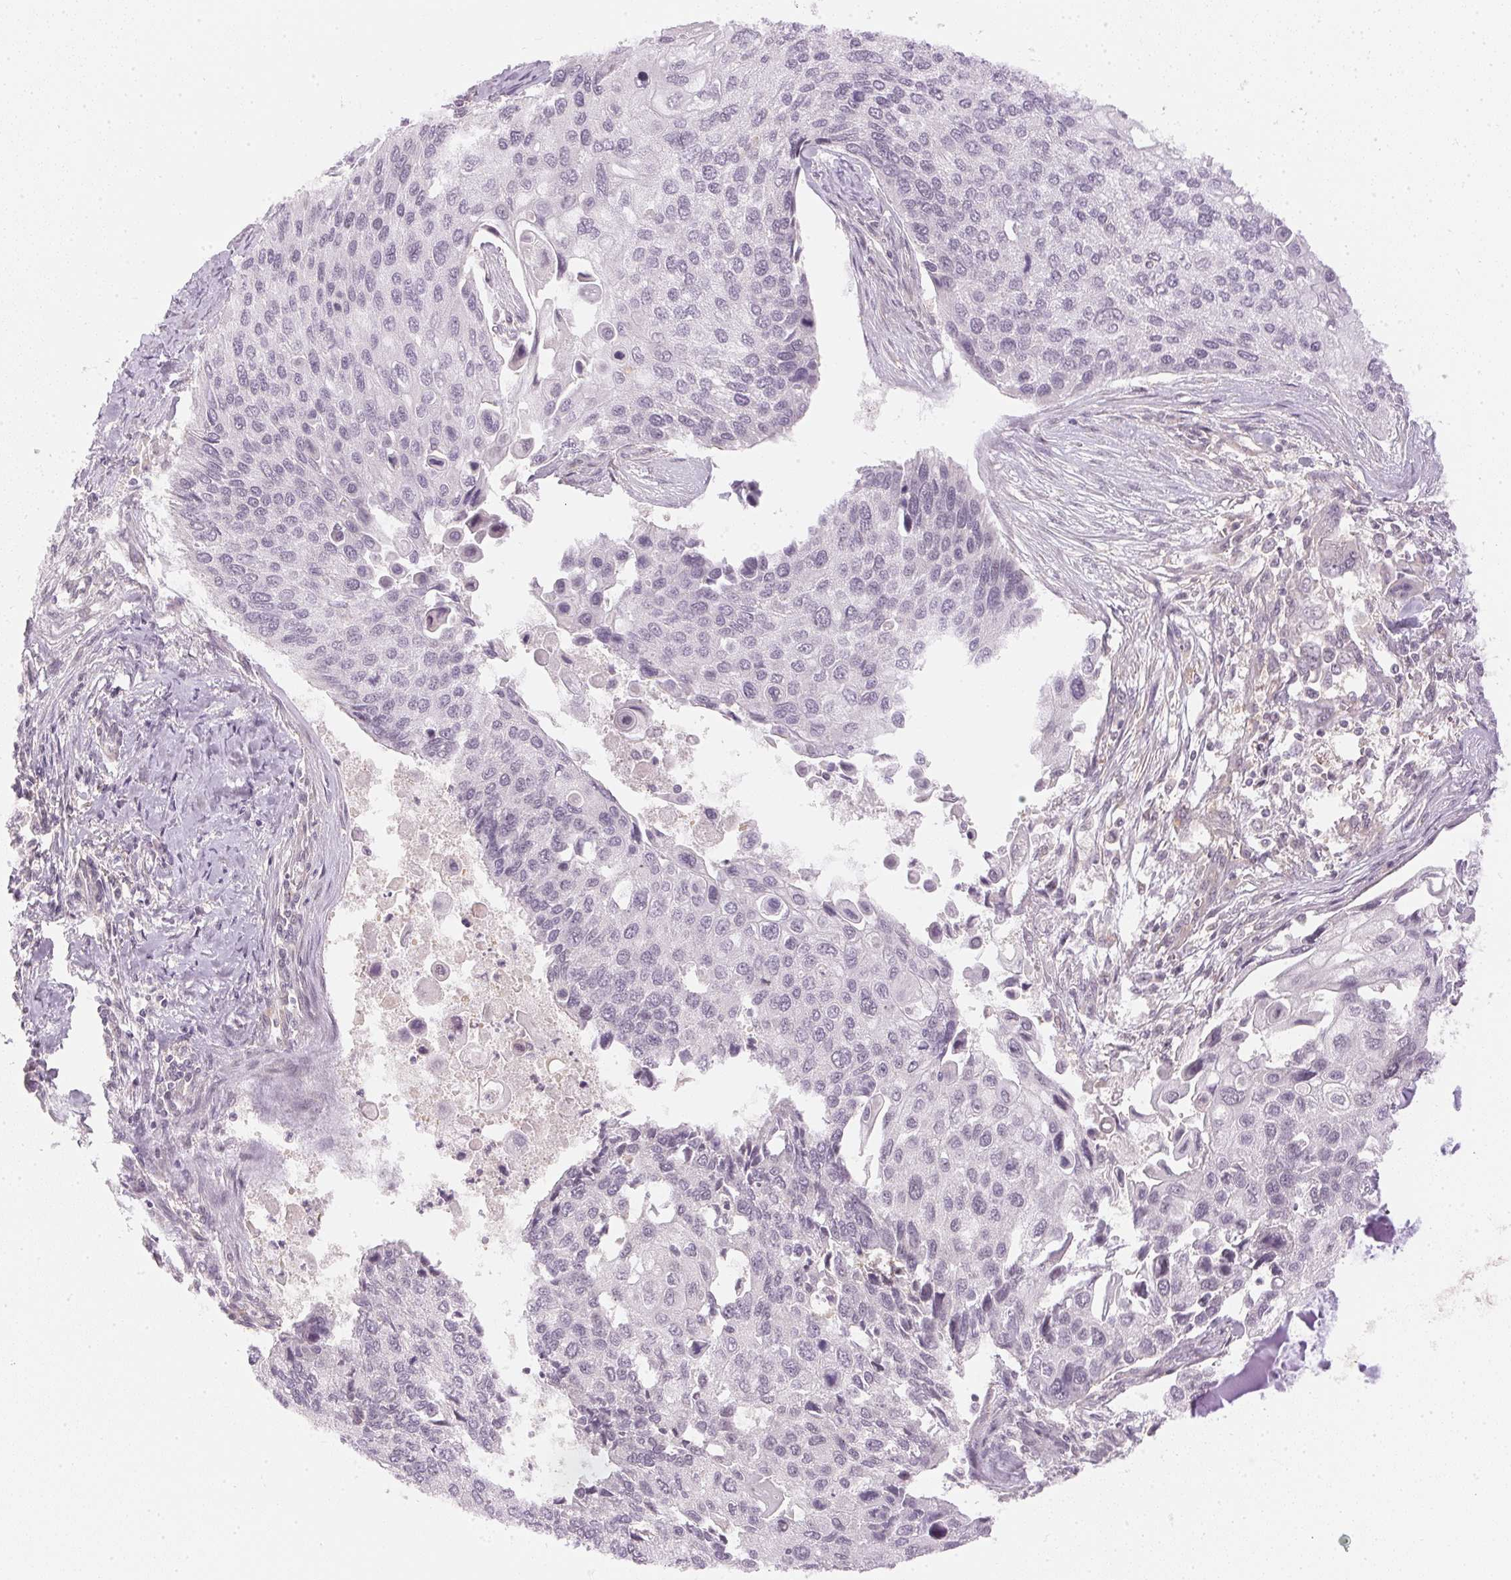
{"staining": {"intensity": "negative", "quantity": "none", "location": "none"}, "tissue": "lung cancer", "cell_type": "Tumor cells", "image_type": "cancer", "snomed": [{"axis": "morphology", "description": "Squamous cell carcinoma, NOS"}, {"axis": "morphology", "description": "Squamous cell carcinoma, metastatic, NOS"}, {"axis": "topography", "description": "Lung"}], "caption": "This is an immunohistochemistry (IHC) histopathology image of lung squamous cell carcinoma. There is no staining in tumor cells.", "gene": "KPRP", "patient": {"sex": "male", "age": 63}}